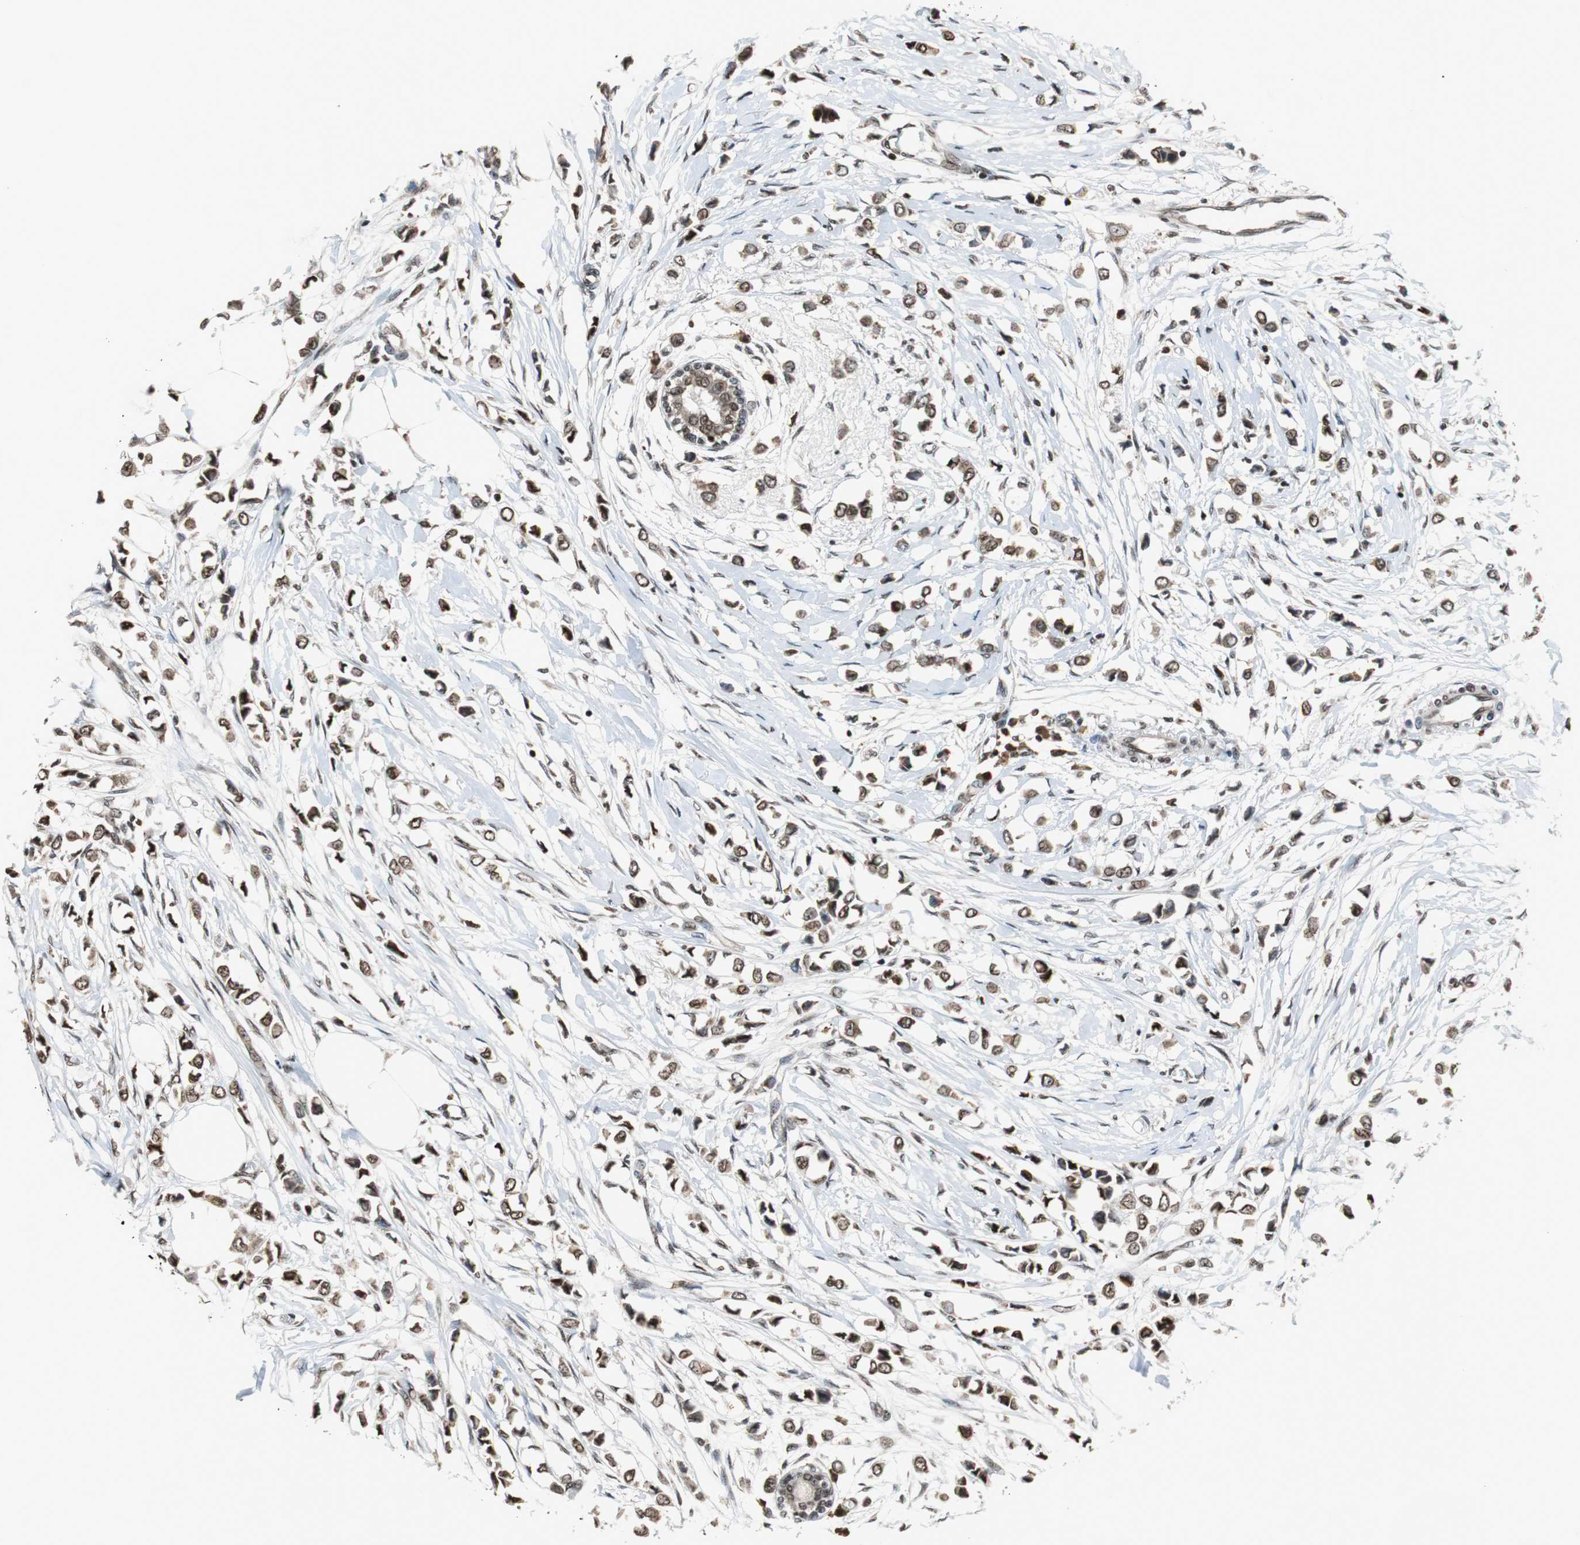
{"staining": {"intensity": "strong", "quantity": ">75%", "location": "cytoplasmic/membranous,nuclear"}, "tissue": "breast cancer", "cell_type": "Tumor cells", "image_type": "cancer", "snomed": [{"axis": "morphology", "description": "Lobular carcinoma"}, {"axis": "topography", "description": "Breast"}], "caption": "Breast cancer (lobular carcinoma) stained with a protein marker reveals strong staining in tumor cells.", "gene": "REST", "patient": {"sex": "female", "age": 51}}